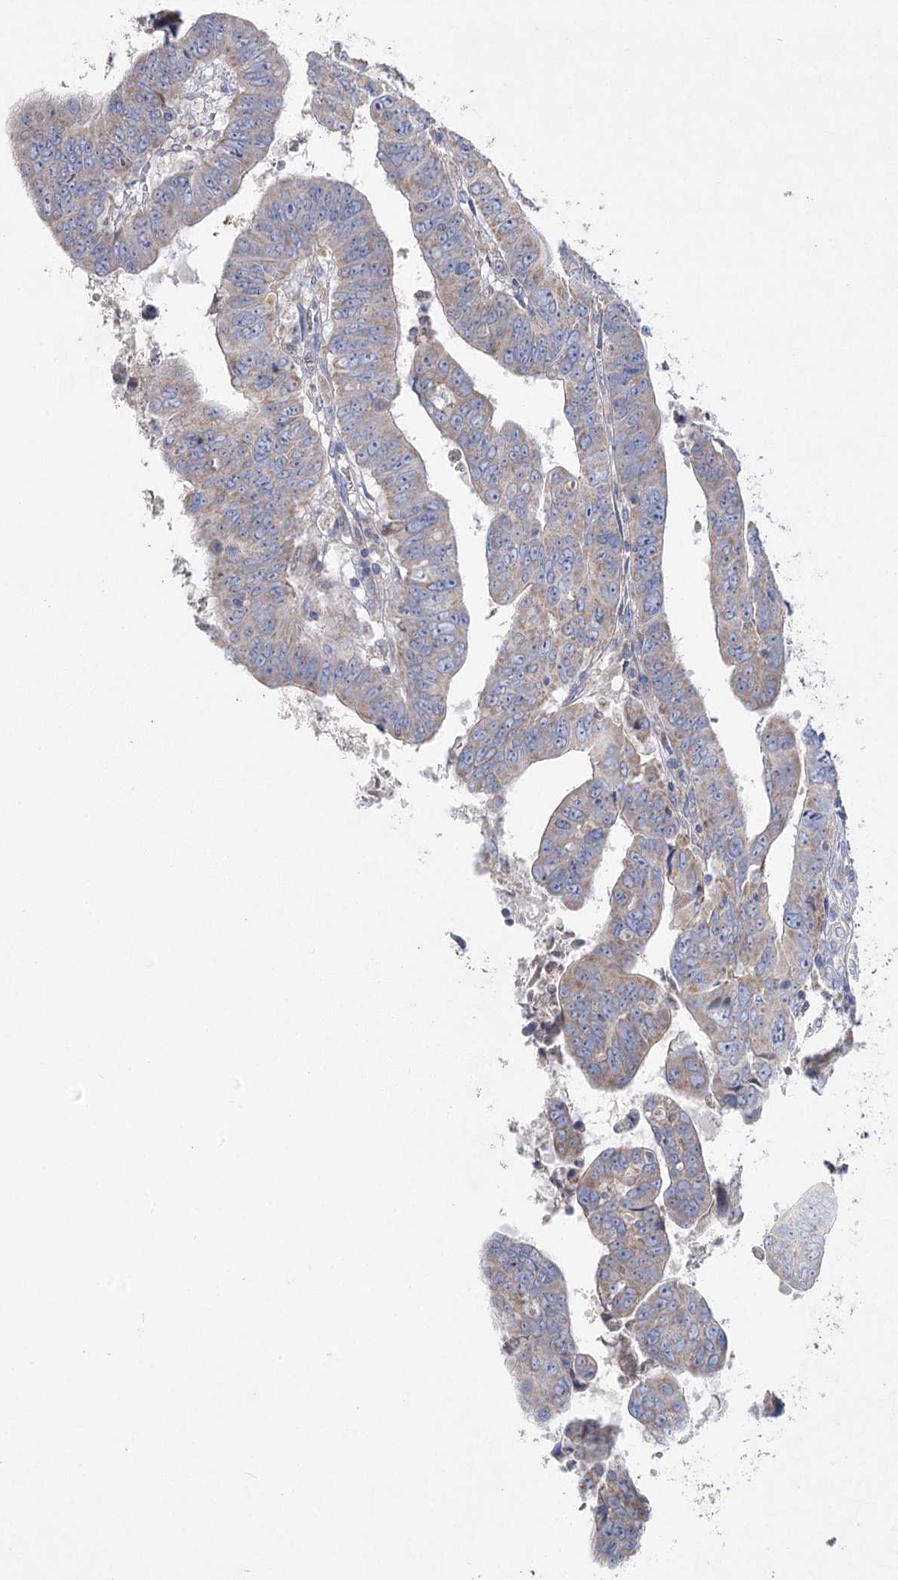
{"staining": {"intensity": "weak", "quantity": "25%-75%", "location": "cytoplasmic/membranous"}, "tissue": "colorectal cancer", "cell_type": "Tumor cells", "image_type": "cancer", "snomed": [{"axis": "morphology", "description": "Normal tissue, NOS"}, {"axis": "morphology", "description": "Adenocarcinoma, NOS"}, {"axis": "topography", "description": "Rectum"}], "caption": "Protein expression by immunohistochemistry (IHC) exhibits weak cytoplasmic/membranous expression in about 25%-75% of tumor cells in colorectal adenocarcinoma.", "gene": "TMEM187", "patient": {"sex": "female", "age": 65}}